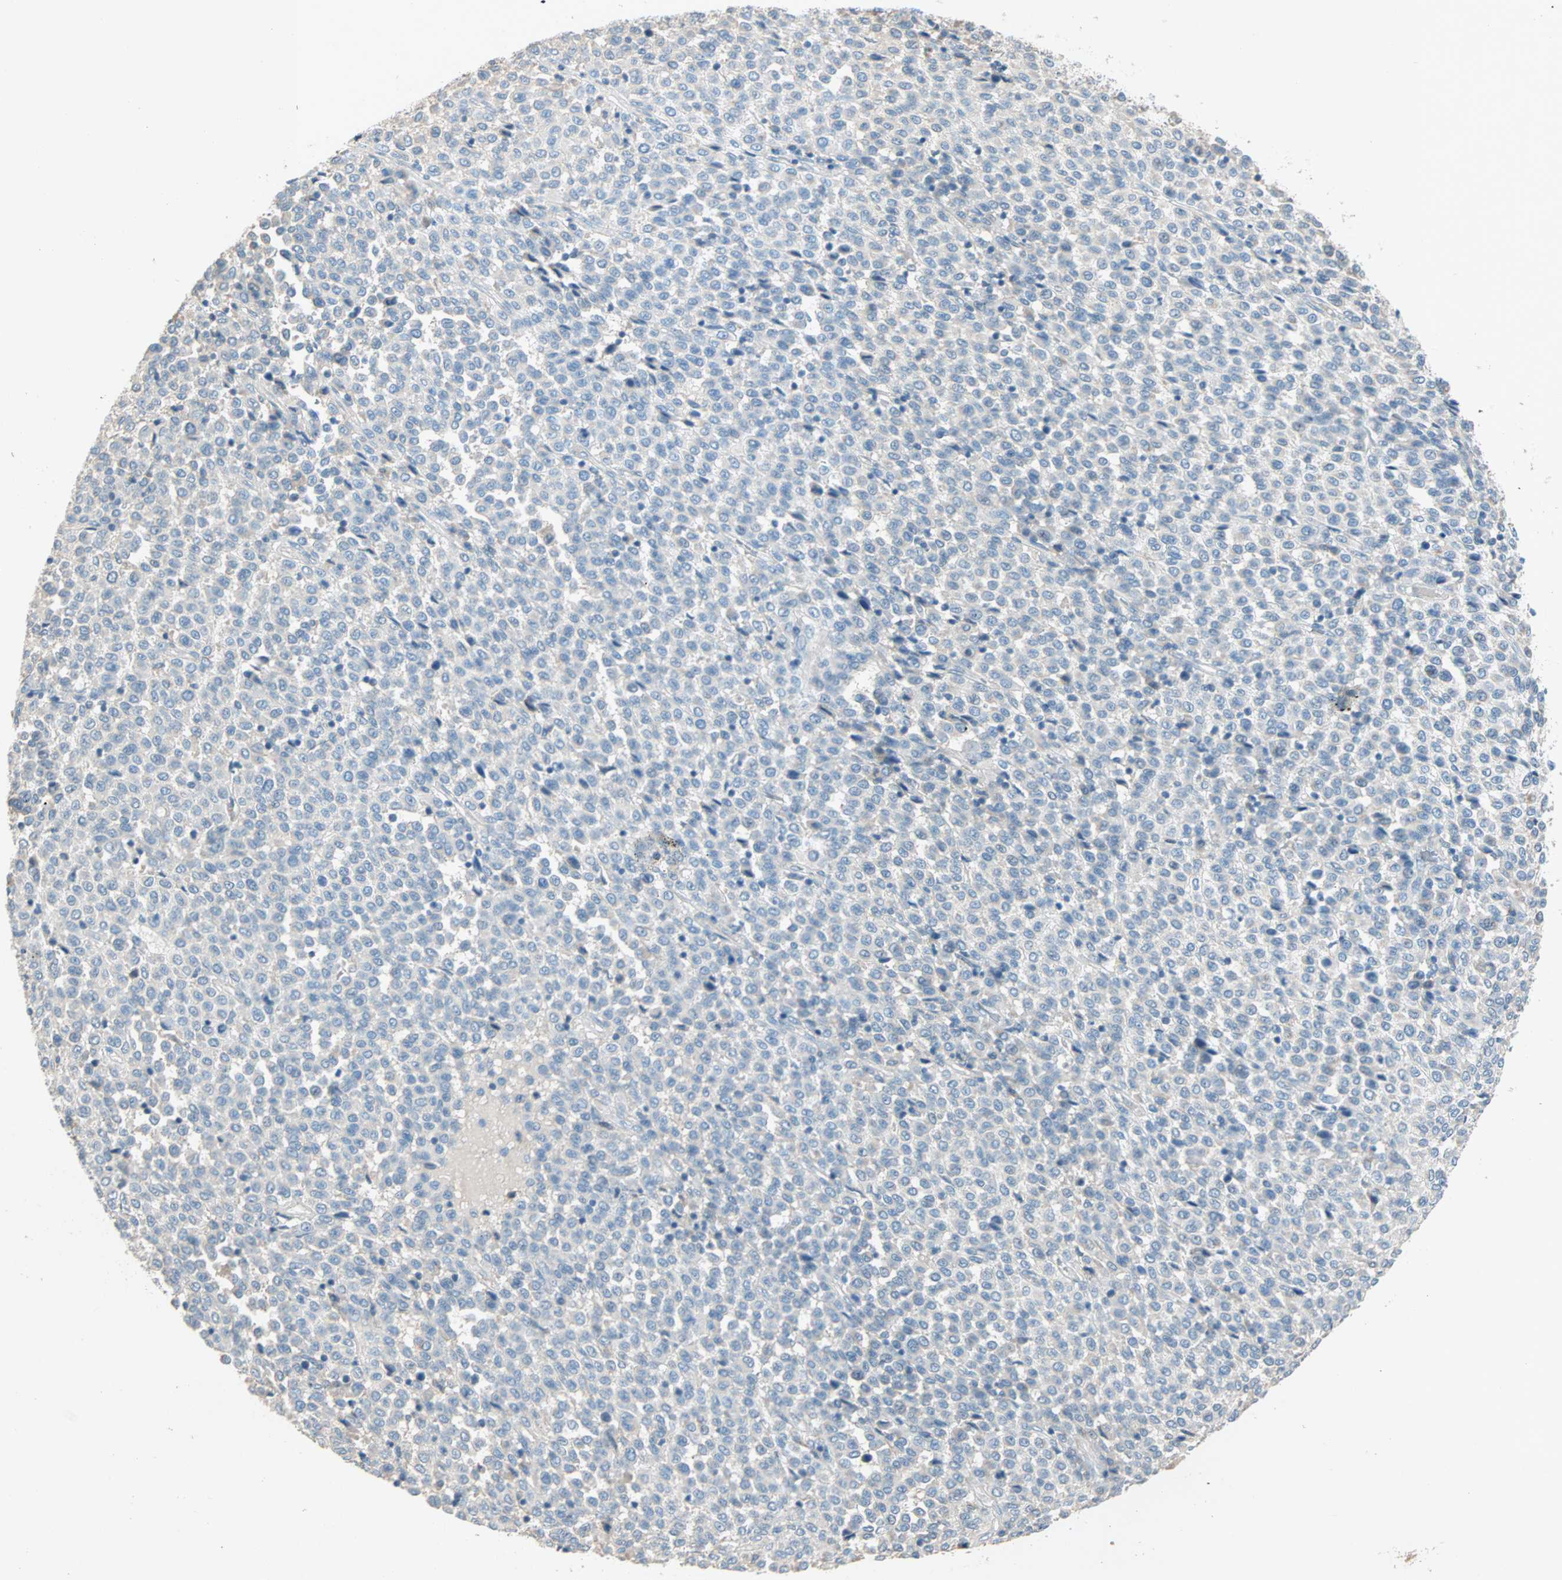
{"staining": {"intensity": "negative", "quantity": "none", "location": "none"}, "tissue": "melanoma", "cell_type": "Tumor cells", "image_type": "cancer", "snomed": [{"axis": "morphology", "description": "Malignant melanoma, Metastatic site"}, {"axis": "topography", "description": "Pancreas"}], "caption": "DAB immunohistochemical staining of malignant melanoma (metastatic site) displays no significant expression in tumor cells. (Stains: DAB immunohistochemistry with hematoxylin counter stain, Microscopy: brightfield microscopy at high magnification).", "gene": "ACVRL1", "patient": {"sex": "female", "age": 30}}